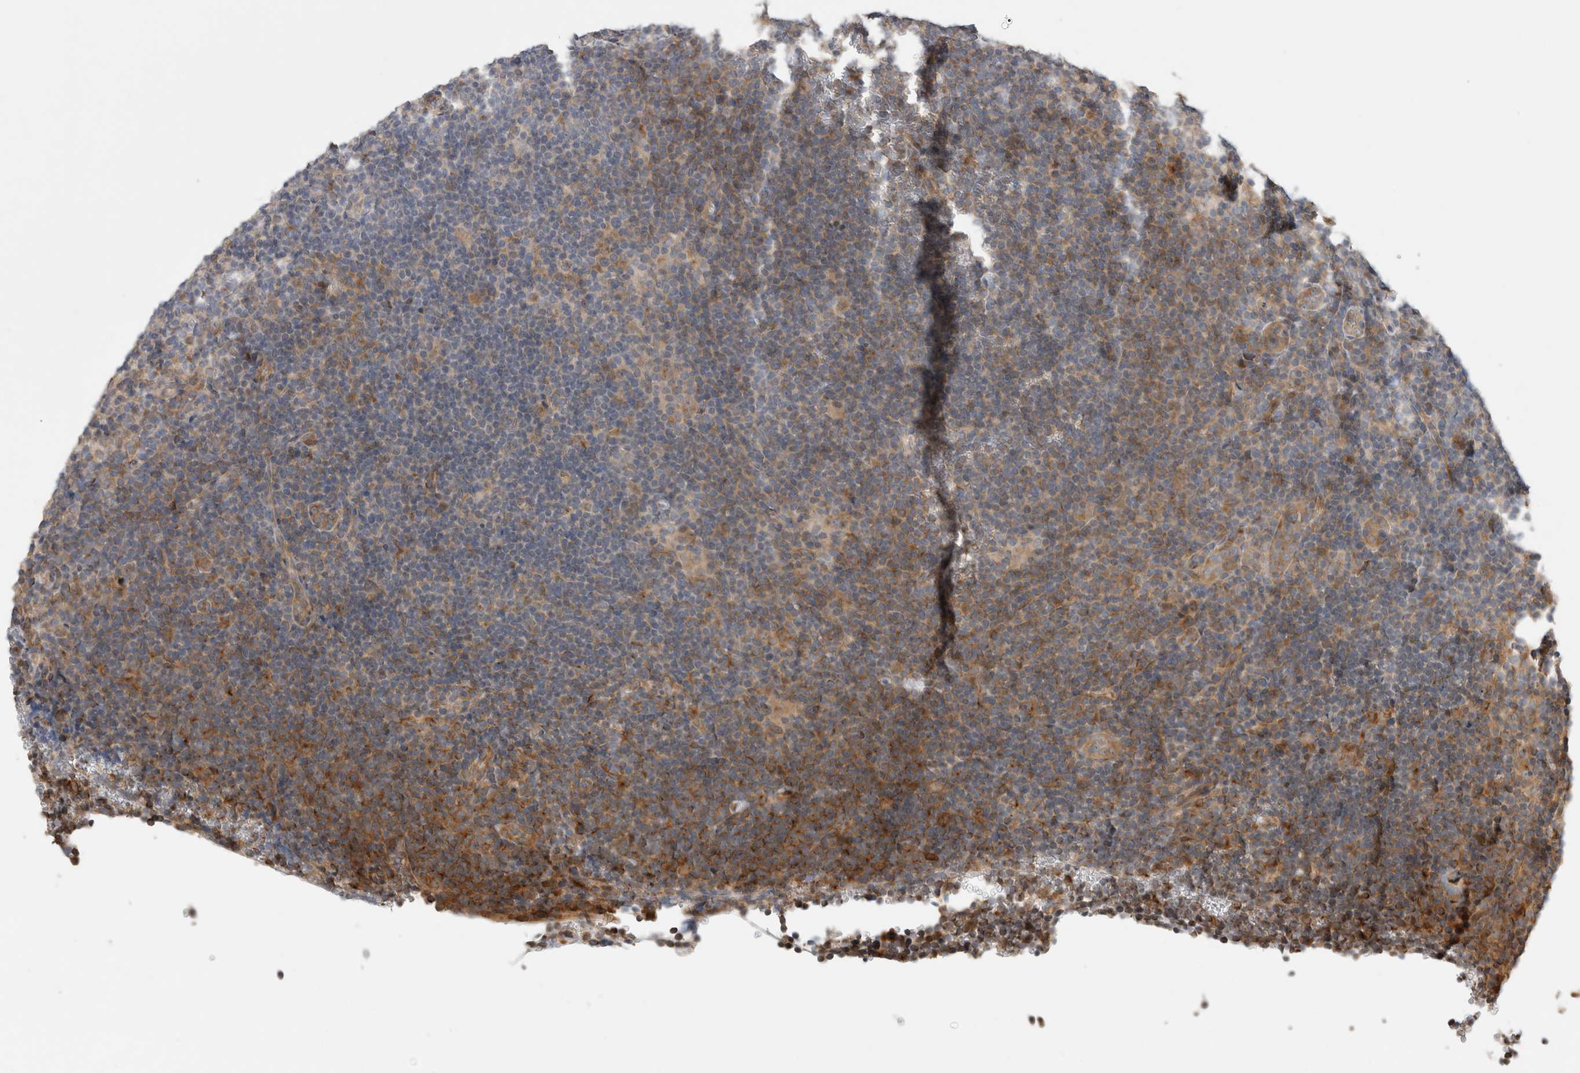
{"staining": {"intensity": "moderate", "quantity": ">75%", "location": "cytoplasmic/membranous"}, "tissue": "lymphoma", "cell_type": "Tumor cells", "image_type": "cancer", "snomed": [{"axis": "morphology", "description": "Hodgkin's disease, NOS"}, {"axis": "topography", "description": "Lymph node"}], "caption": "A photomicrograph of lymphoma stained for a protein shows moderate cytoplasmic/membranous brown staining in tumor cells. The staining was performed using DAB (3,3'-diaminobenzidine), with brown indicating positive protein expression. Nuclei are stained blue with hematoxylin.", "gene": "PCDHB15", "patient": {"sex": "female", "age": 57}}